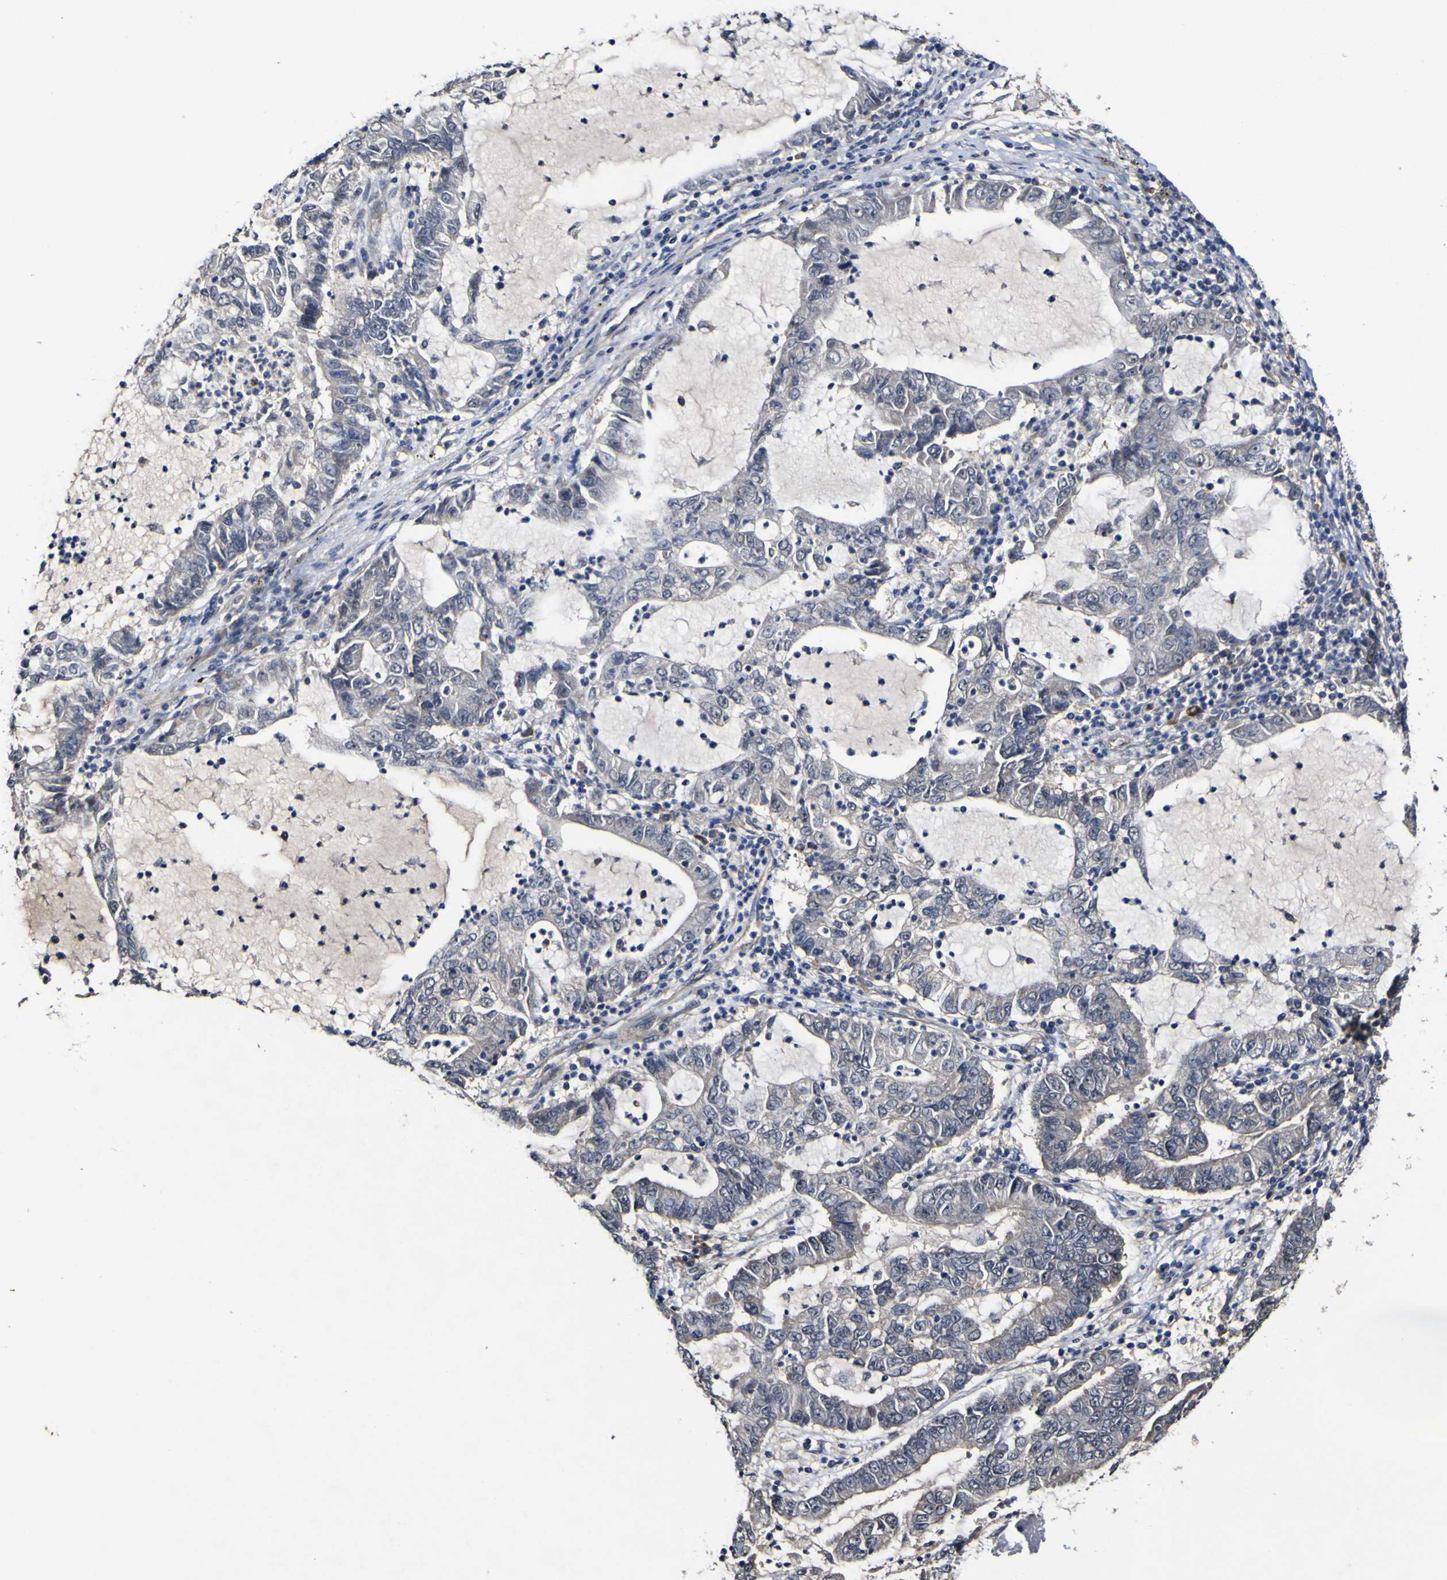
{"staining": {"intensity": "negative", "quantity": "none", "location": "none"}, "tissue": "lung cancer", "cell_type": "Tumor cells", "image_type": "cancer", "snomed": [{"axis": "morphology", "description": "Adenocarcinoma, NOS"}, {"axis": "topography", "description": "Lung"}], "caption": "Tumor cells show no significant protein staining in lung adenocarcinoma.", "gene": "CCL2", "patient": {"sex": "female", "age": 51}}